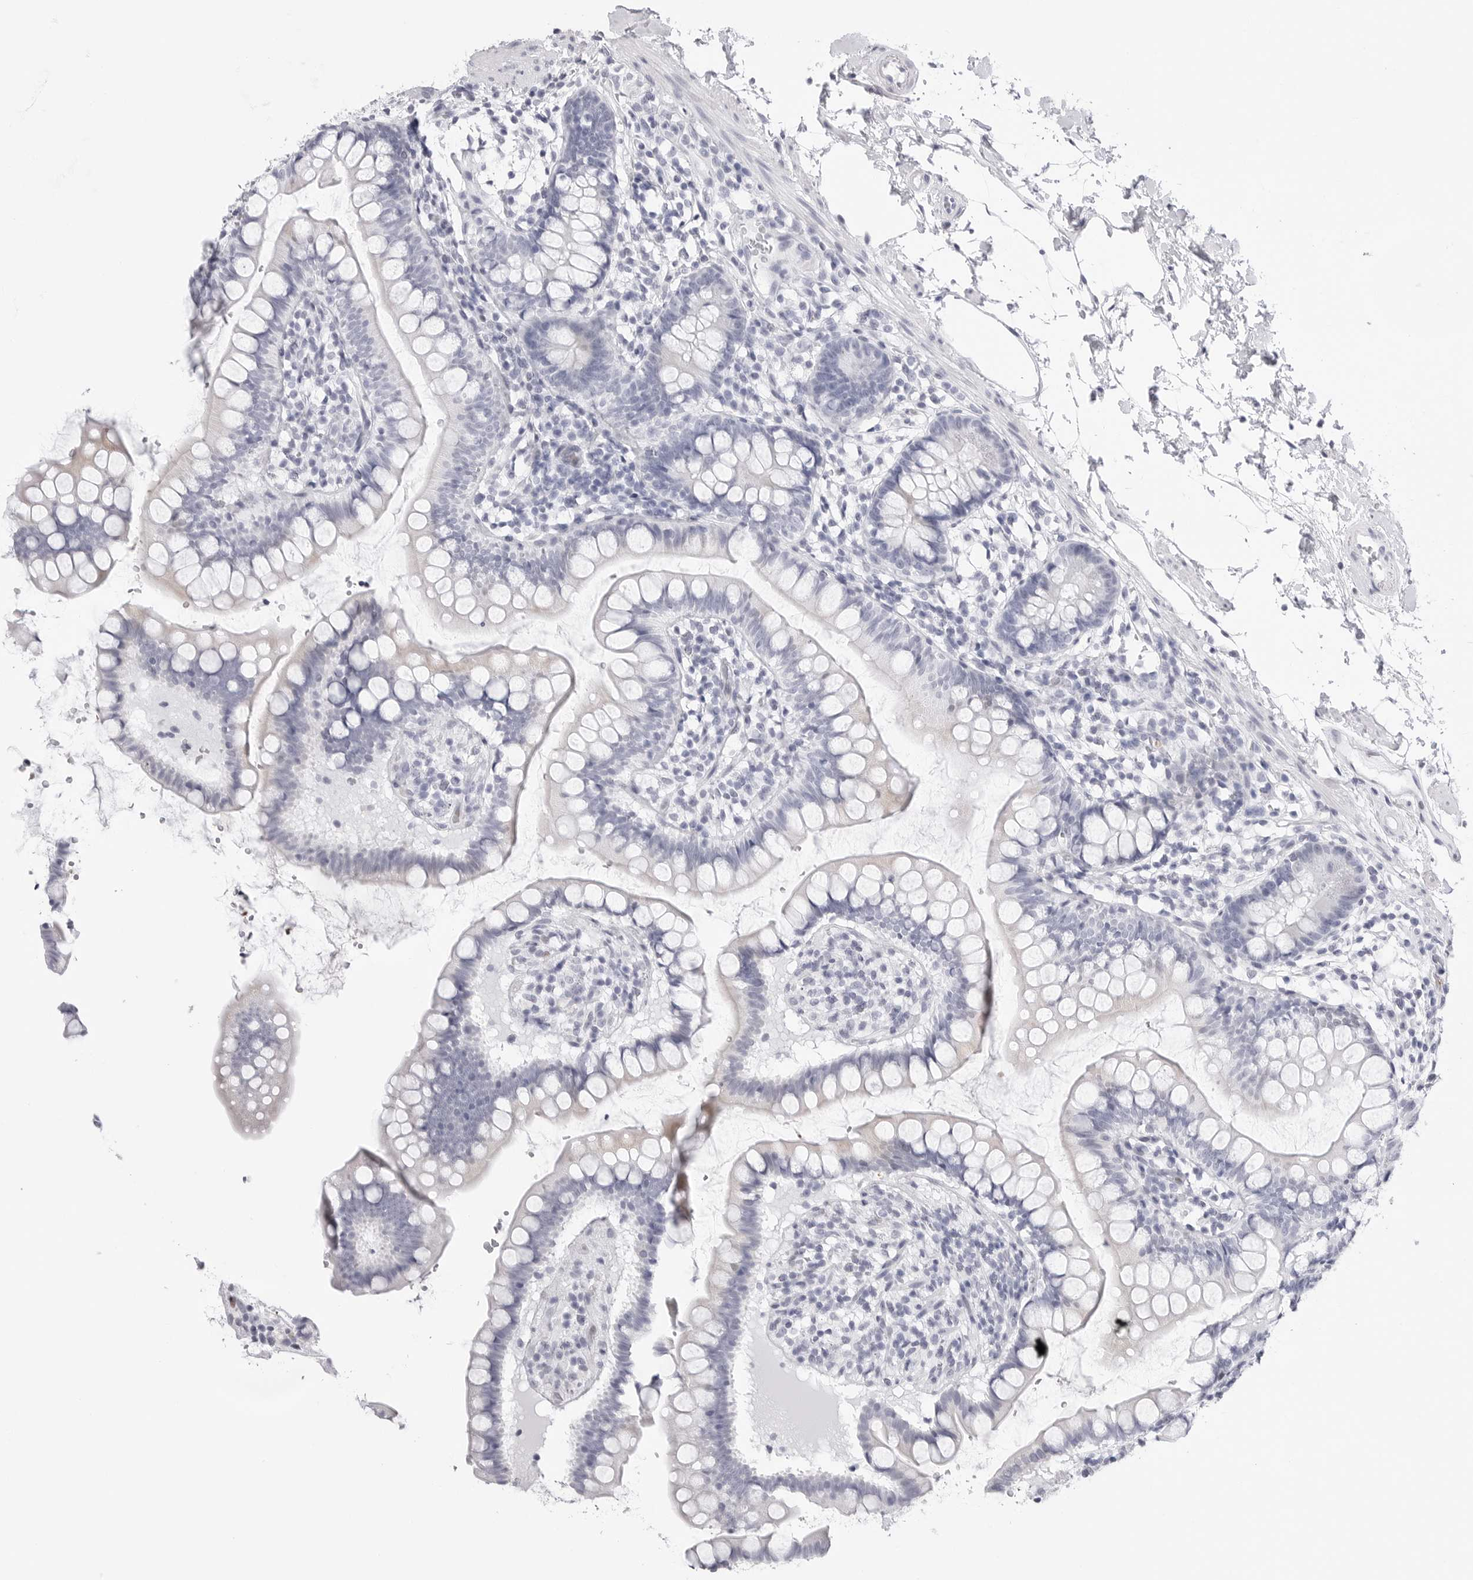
{"staining": {"intensity": "negative", "quantity": "none", "location": "none"}, "tissue": "small intestine", "cell_type": "Glandular cells", "image_type": "normal", "snomed": [{"axis": "morphology", "description": "Normal tissue, NOS"}, {"axis": "topography", "description": "Small intestine"}], "caption": "IHC photomicrograph of unremarkable small intestine: human small intestine stained with DAB (3,3'-diaminobenzidine) displays no significant protein positivity in glandular cells. (DAB IHC, high magnification).", "gene": "TSSK1B", "patient": {"sex": "female", "age": 84}}